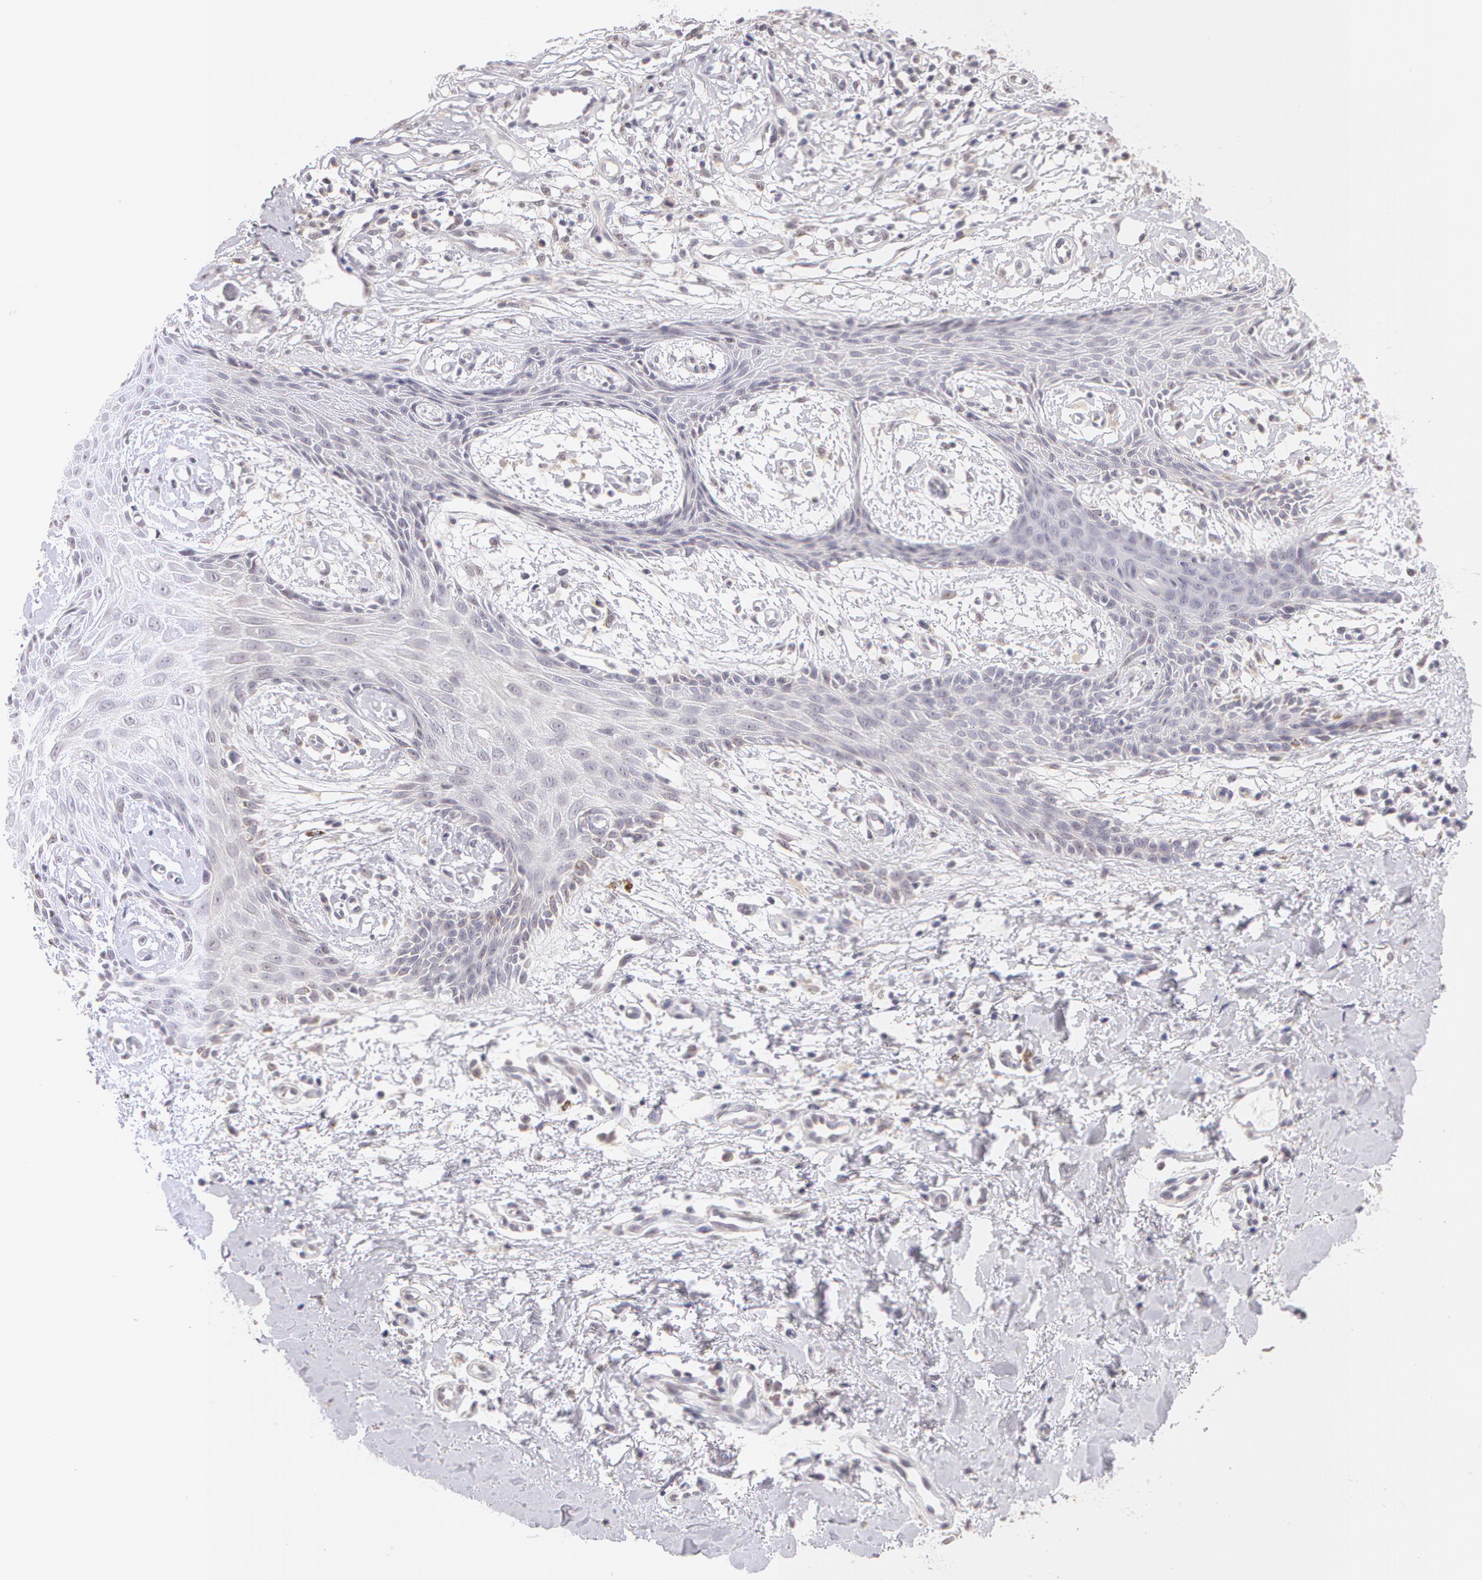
{"staining": {"intensity": "negative", "quantity": "none", "location": "none"}, "tissue": "skin cancer", "cell_type": "Tumor cells", "image_type": "cancer", "snomed": [{"axis": "morphology", "description": "Basal cell carcinoma"}, {"axis": "topography", "description": "Skin"}], "caption": "Image shows no significant protein staining in tumor cells of skin basal cell carcinoma.", "gene": "ZNF597", "patient": {"sex": "male", "age": 75}}